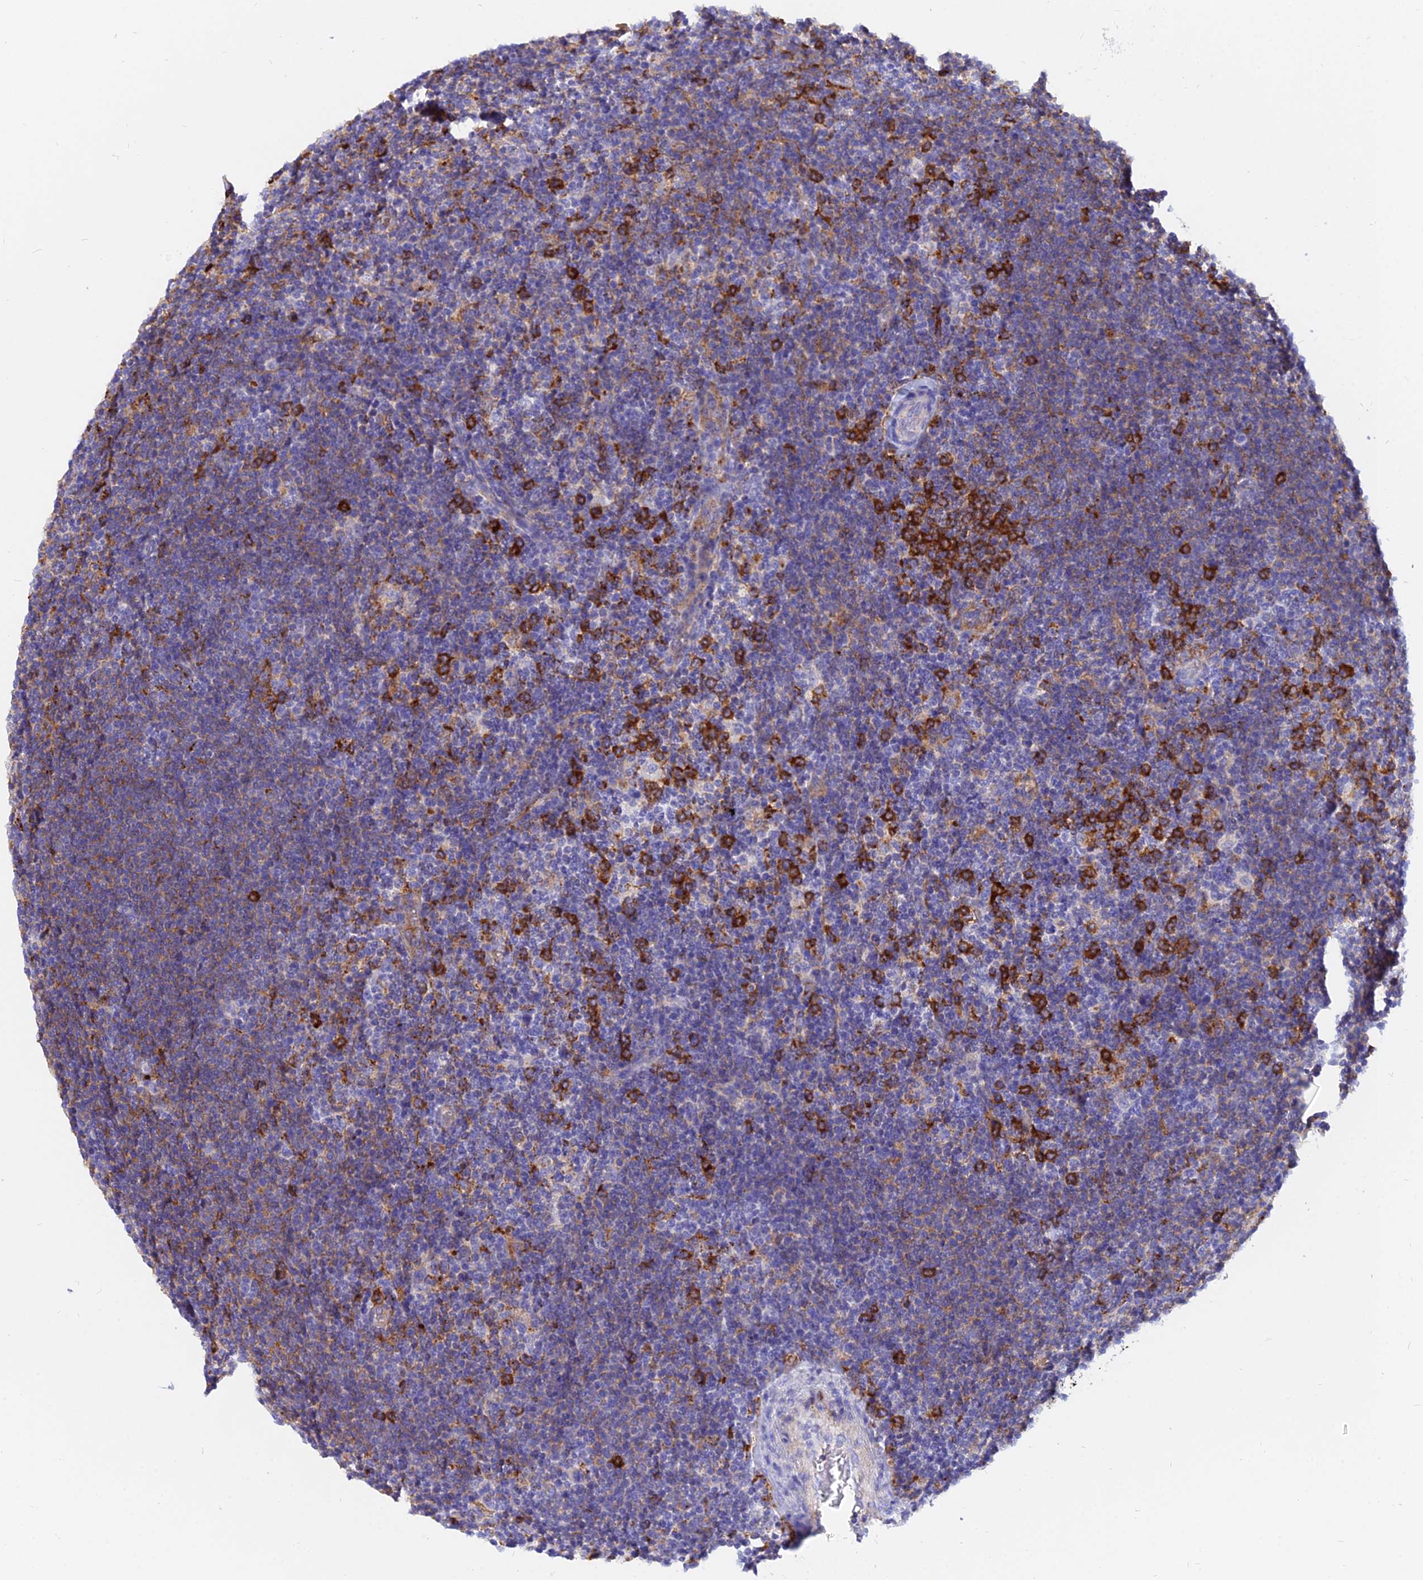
{"staining": {"intensity": "negative", "quantity": "none", "location": "none"}, "tissue": "lymphoma", "cell_type": "Tumor cells", "image_type": "cancer", "snomed": [{"axis": "morphology", "description": "Hodgkin's disease, NOS"}, {"axis": "topography", "description": "Lymph node"}], "caption": "High power microscopy micrograph of an immunohistochemistry (IHC) histopathology image of lymphoma, revealing no significant positivity in tumor cells.", "gene": "AGTRAP", "patient": {"sex": "female", "age": 57}}